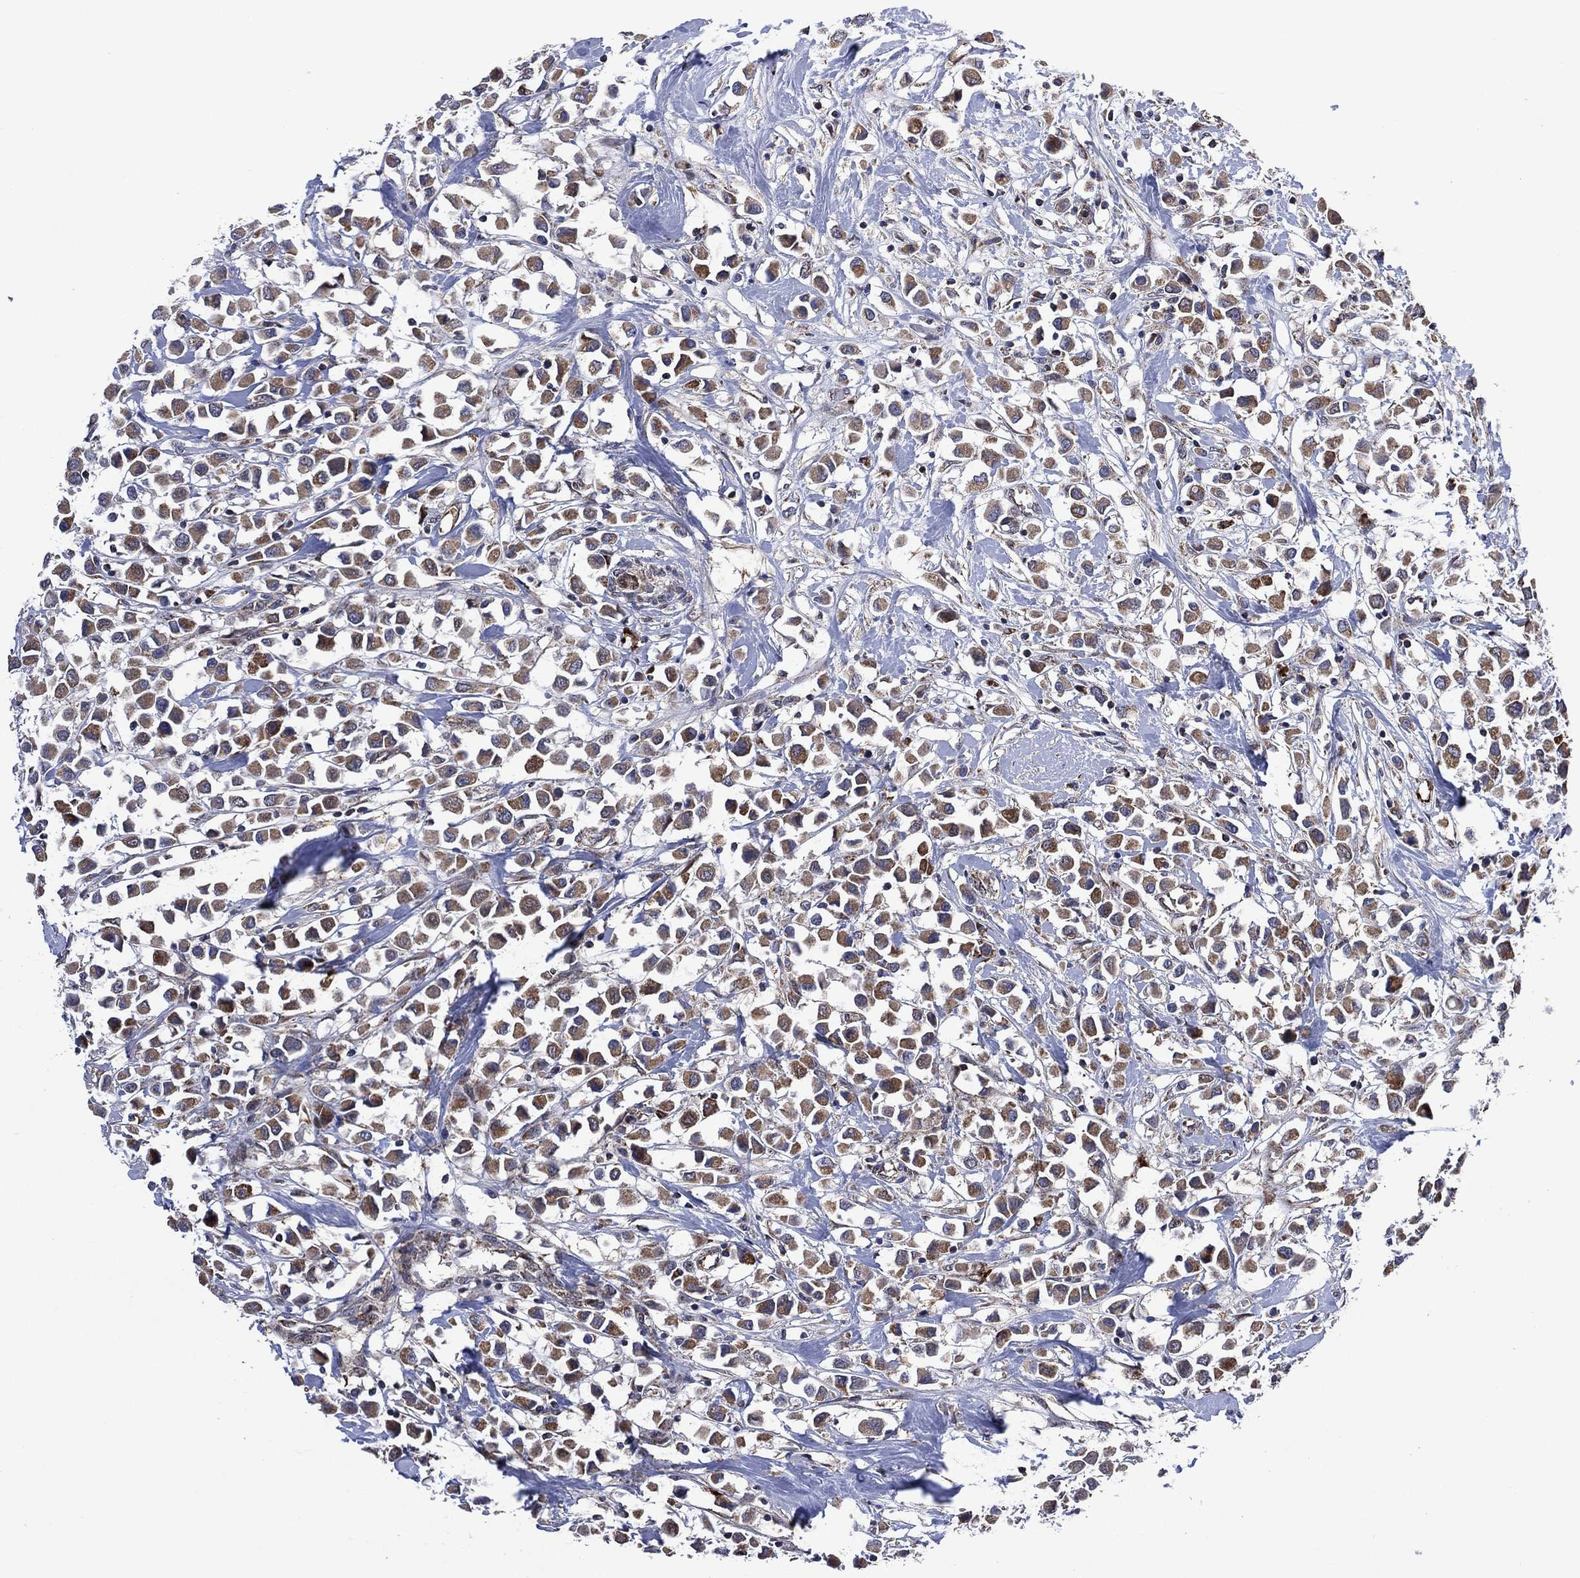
{"staining": {"intensity": "weak", "quantity": ">75%", "location": "cytoplasmic/membranous"}, "tissue": "breast cancer", "cell_type": "Tumor cells", "image_type": "cancer", "snomed": [{"axis": "morphology", "description": "Duct carcinoma"}, {"axis": "topography", "description": "Breast"}], "caption": "This histopathology image shows immunohistochemistry staining of human breast cancer, with low weak cytoplasmic/membranous staining in approximately >75% of tumor cells.", "gene": "HTD2", "patient": {"sex": "female", "age": 61}}